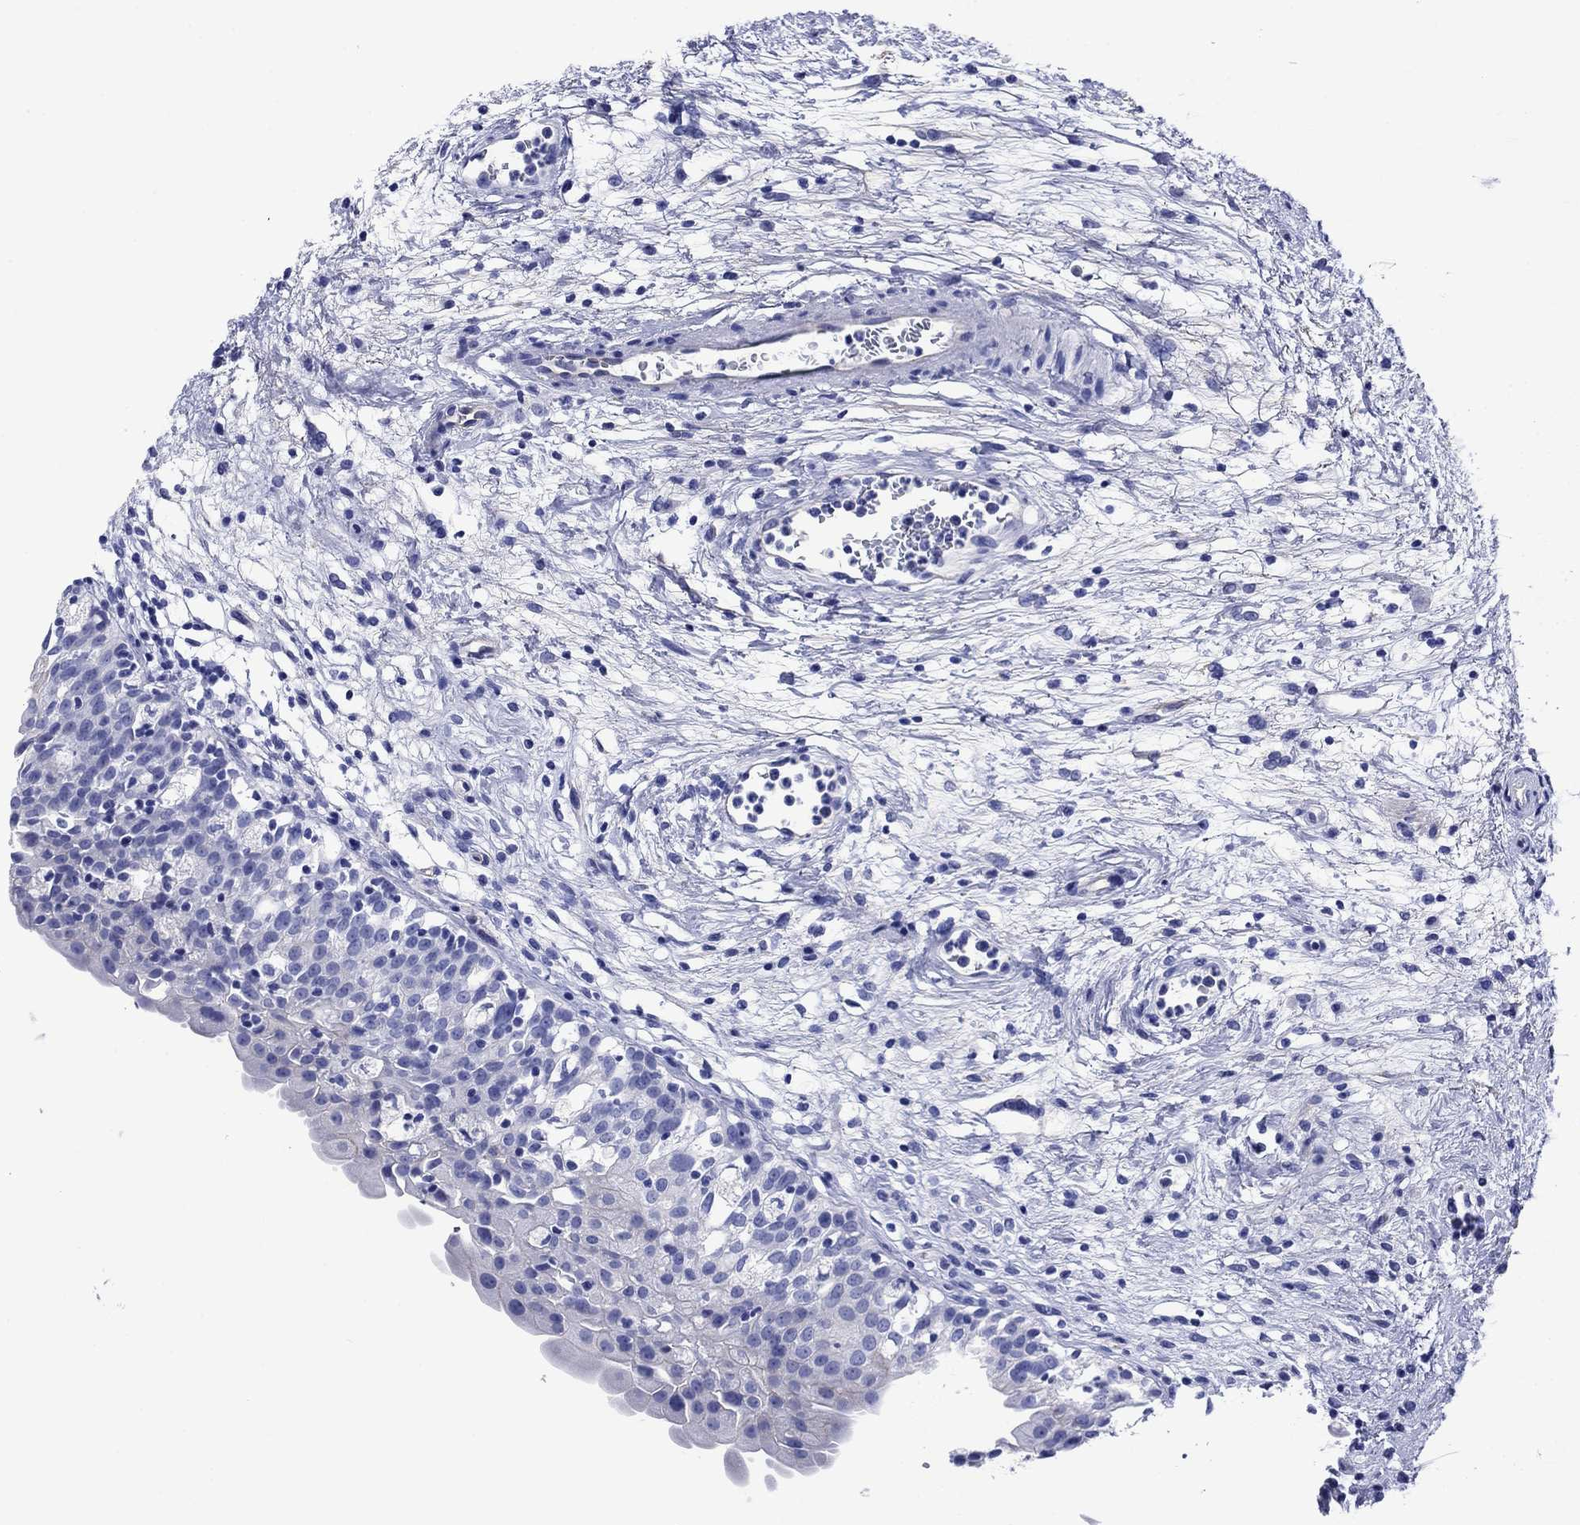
{"staining": {"intensity": "negative", "quantity": "none", "location": "none"}, "tissue": "urinary bladder", "cell_type": "Urothelial cells", "image_type": "normal", "snomed": [{"axis": "morphology", "description": "Normal tissue, NOS"}, {"axis": "topography", "description": "Urinary bladder"}], "caption": "Image shows no significant protein expression in urothelial cells of normal urinary bladder.", "gene": "SLC1A2", "patient": {"sex": "male", "age": 76}}